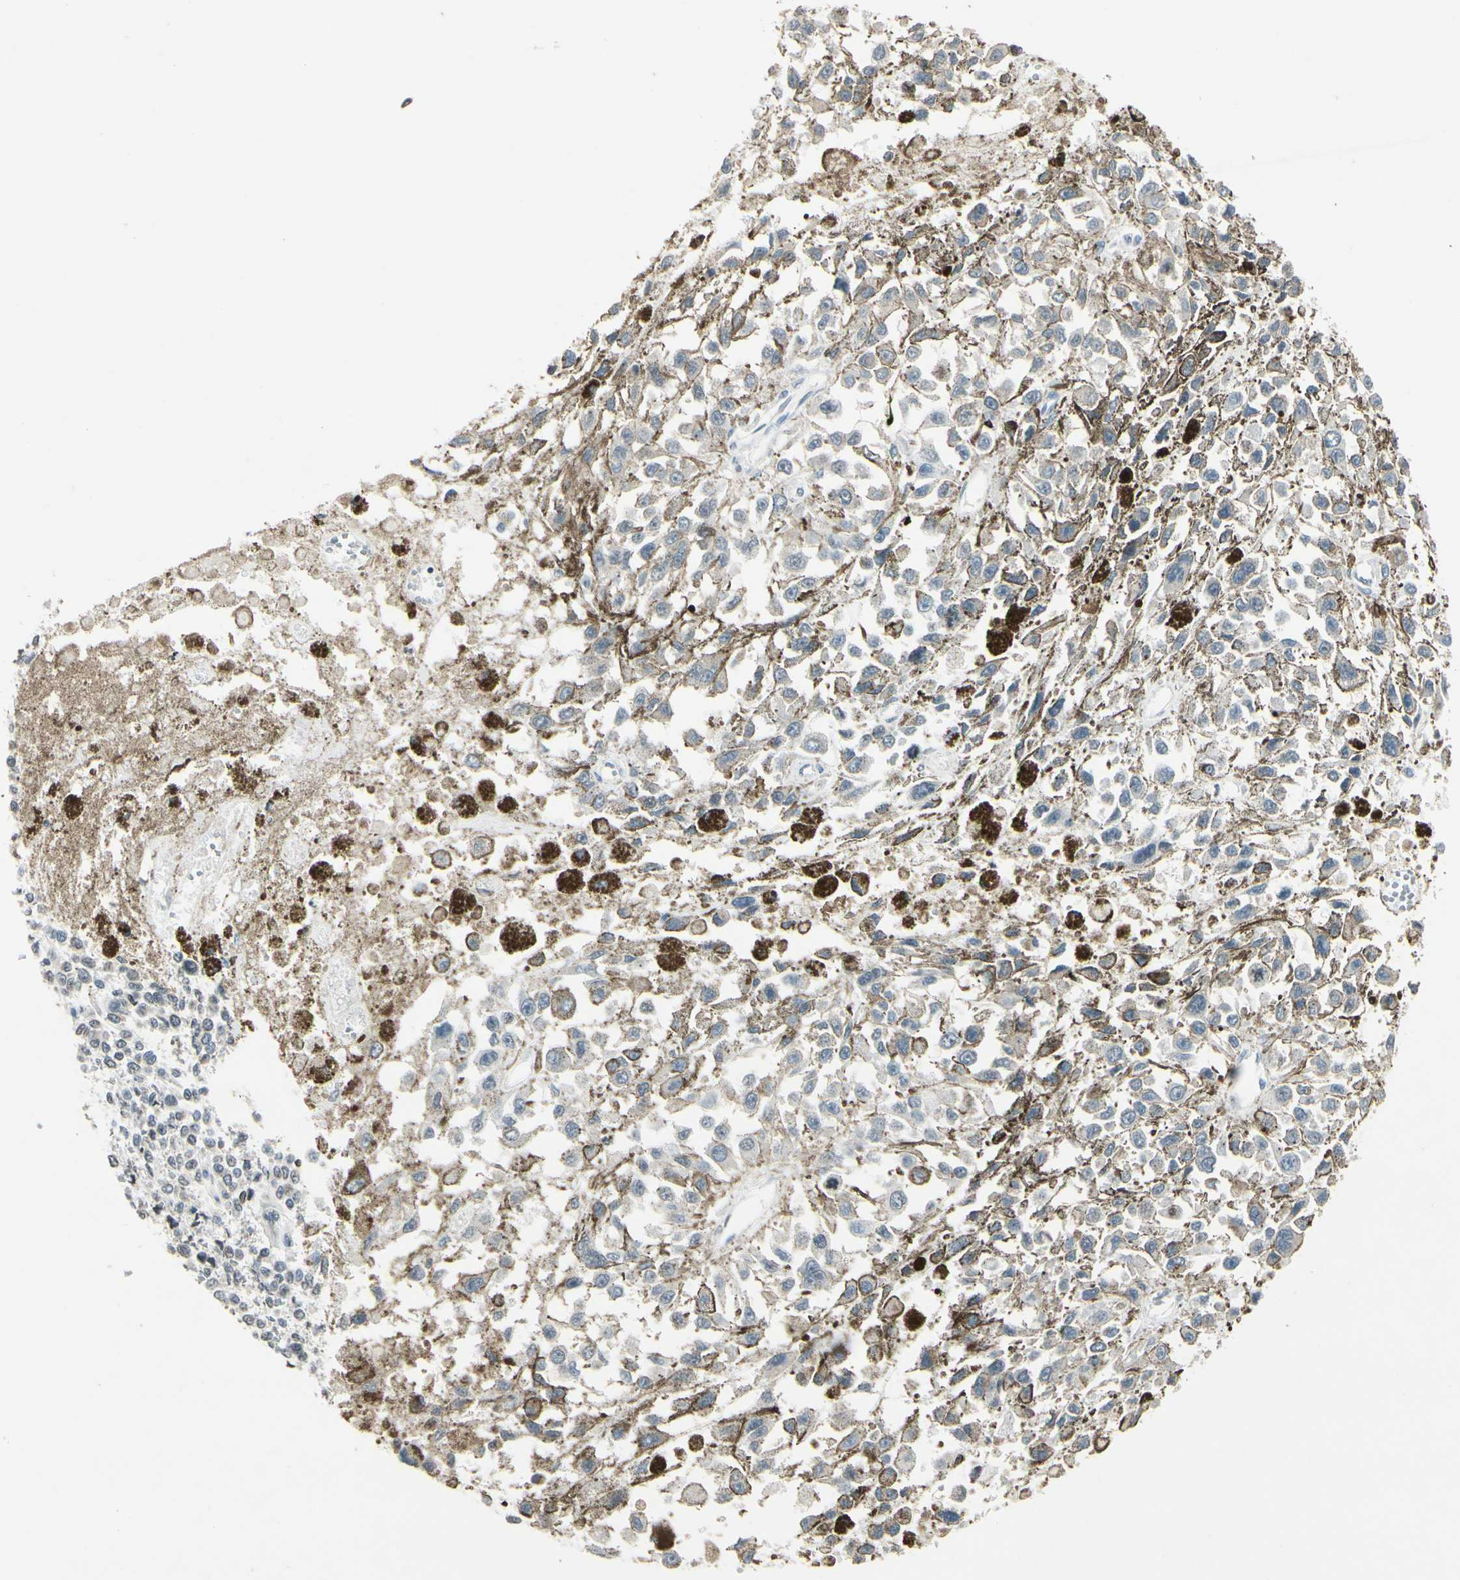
{"staining": {"intensity": "weak", "quantity": ">75%", "location": "cytoplasmic/membranous"}, "tissue": "melanoma", "cell_type": "Tumor cells", "image_type": "cancer", "snomed": [{"axis": "morphology", "description": "Malignant melanoma, Metastatic site"}, {"axis": "topography", "description": "Lymph node"}], "caption": "Immunohistochemical staining of melanoma displays weak cytoplasmic/membranous protein expression in approximately >75% of tumor cells. Using DAB (3,3'-diaminobenzidine) (brown) and hematoxylin (blue) stains, captured at high magnification using brightfield microscopy.", "gene": "CLDN11", "patient": {"sex": "male", "age": 59}}